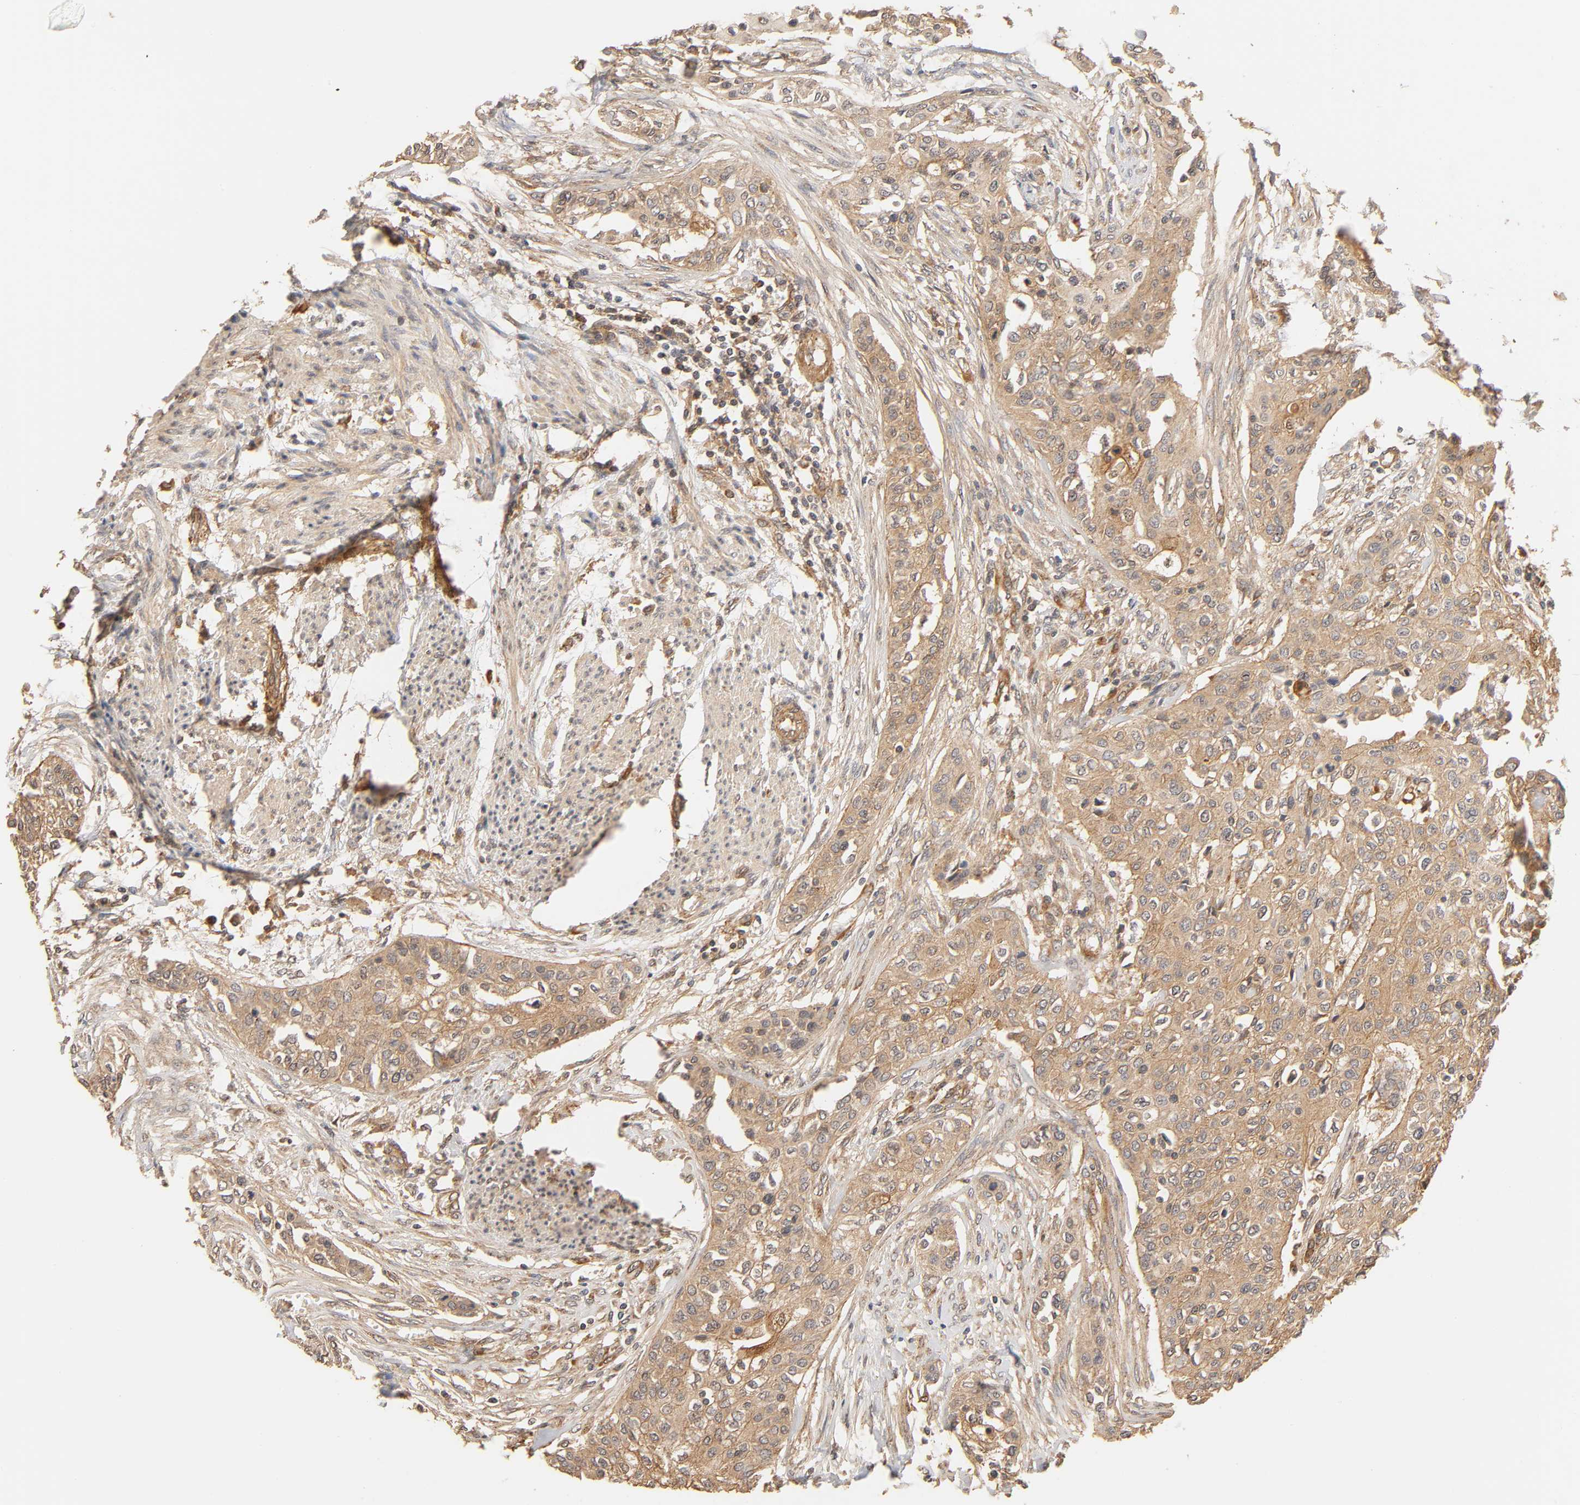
{"staining": {"intensity": "moderate", "quantity": ">75%", "location": "cytoplasmic/membranous"}, "tissue": "urothelial cancer", "cell_type": "Tumor cells", "image_type": "cancer", "snomed": [{"axis": "morphology", "description": "Urothelial carcinoma, High grade"}, {"axis": "topography", "description": "Urinary bladder"}], "caption": "Protein staining demonstrates moderate cytoplasmic/membranous expression in about >75% of tumor cells in high-grade urothelial carcinoma.", "gene": "EPS8", "patient": {"sex": "male", "age": 74}}